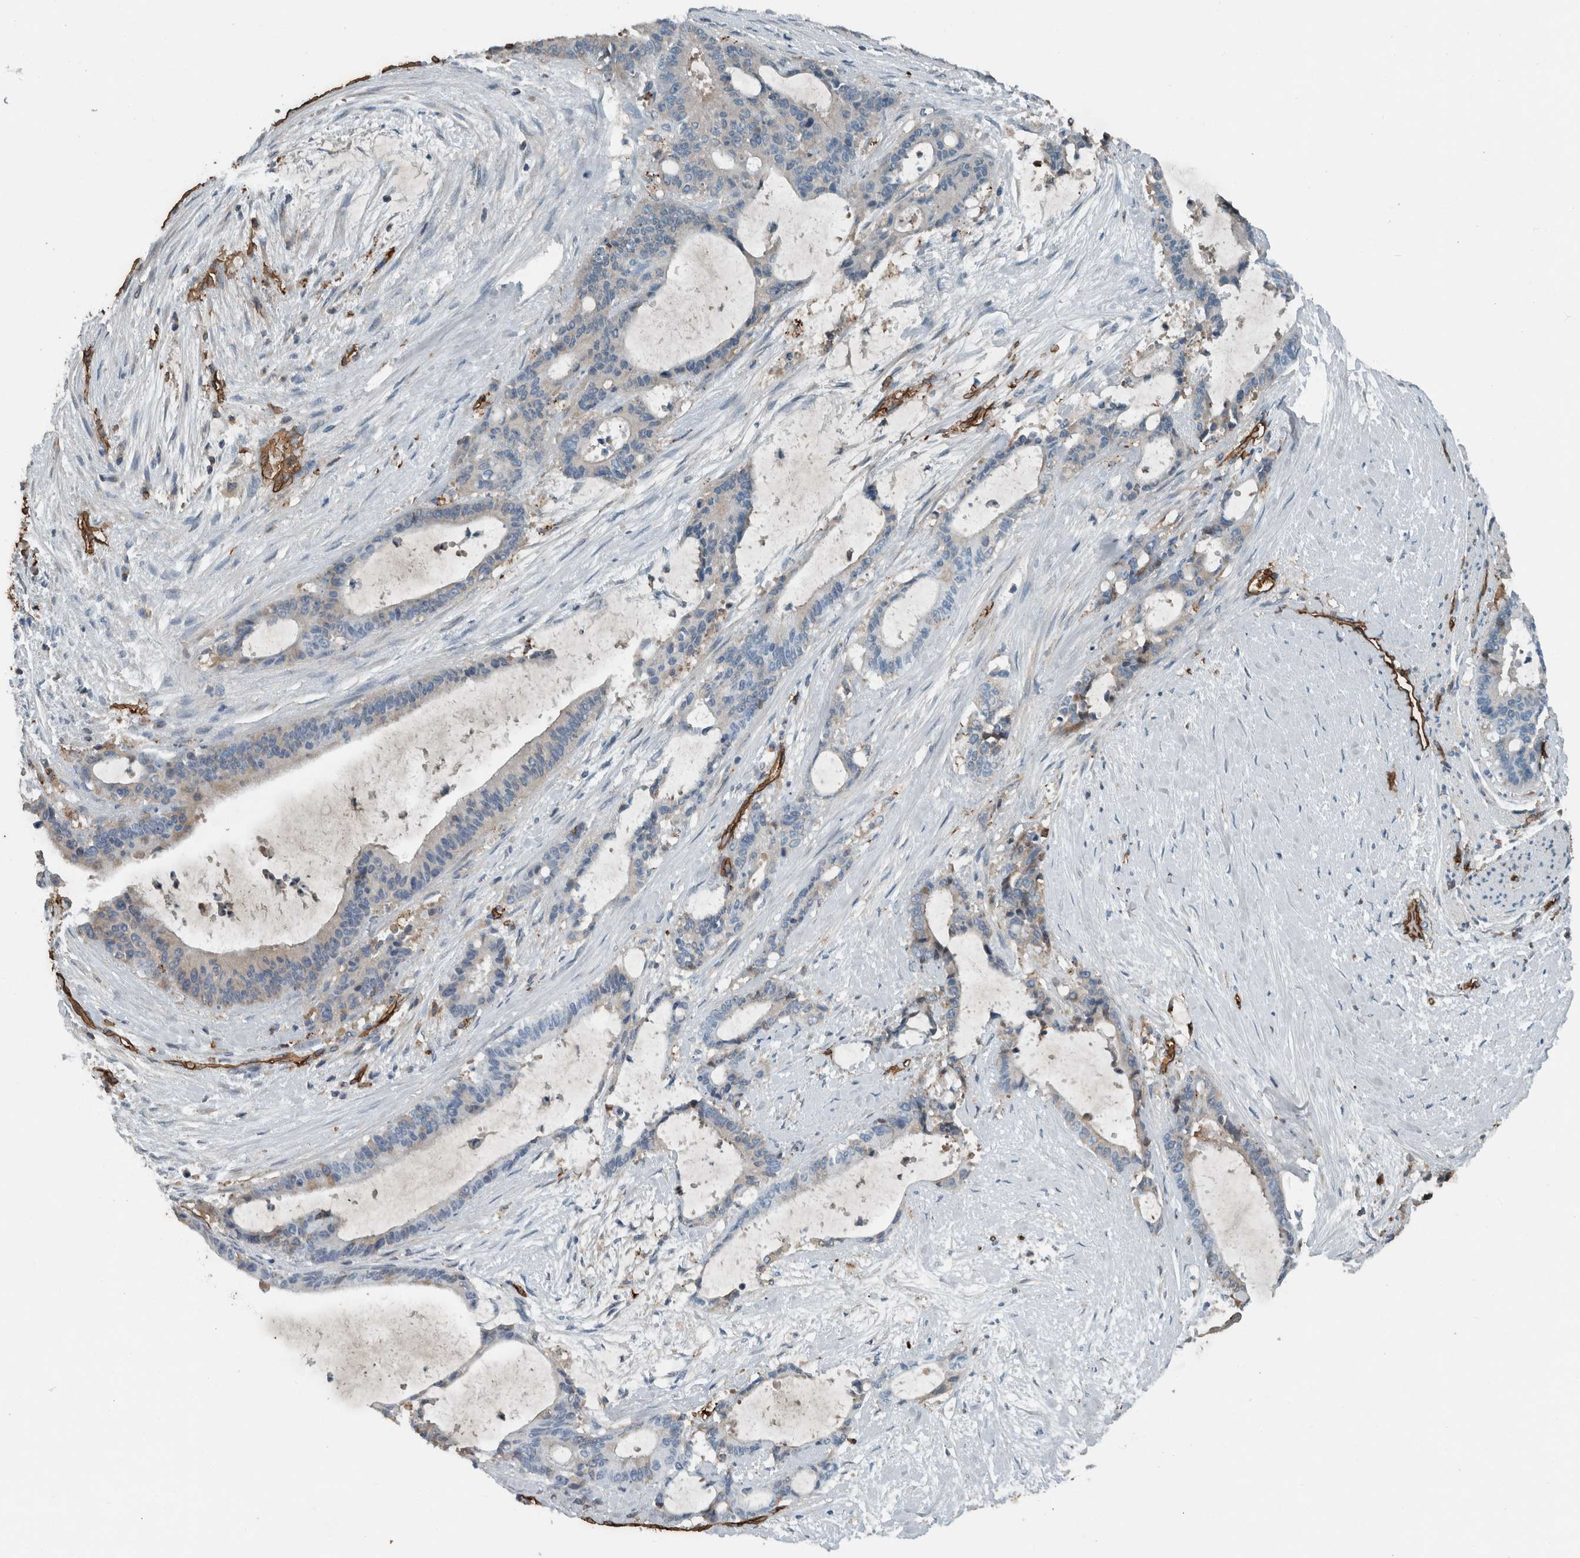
{"staining": {"intensity": "negative", "quantity": "none", "location": "none"}, "tissue": "liver cancer", "cell_type": "Tumor cells", "image_type": "cancer", "snomed": [{"axis": "morphology", "description": "Cholangiocarcinoma"}, {"axis": "topography", "description": "Liver"}], "caption": "An immunohistochemistry image of liver cancer is shown. There is no staining in tumor cells of liver cancer.", "gene": "LBP", "patient": {"sex": "female", "age": 73}}